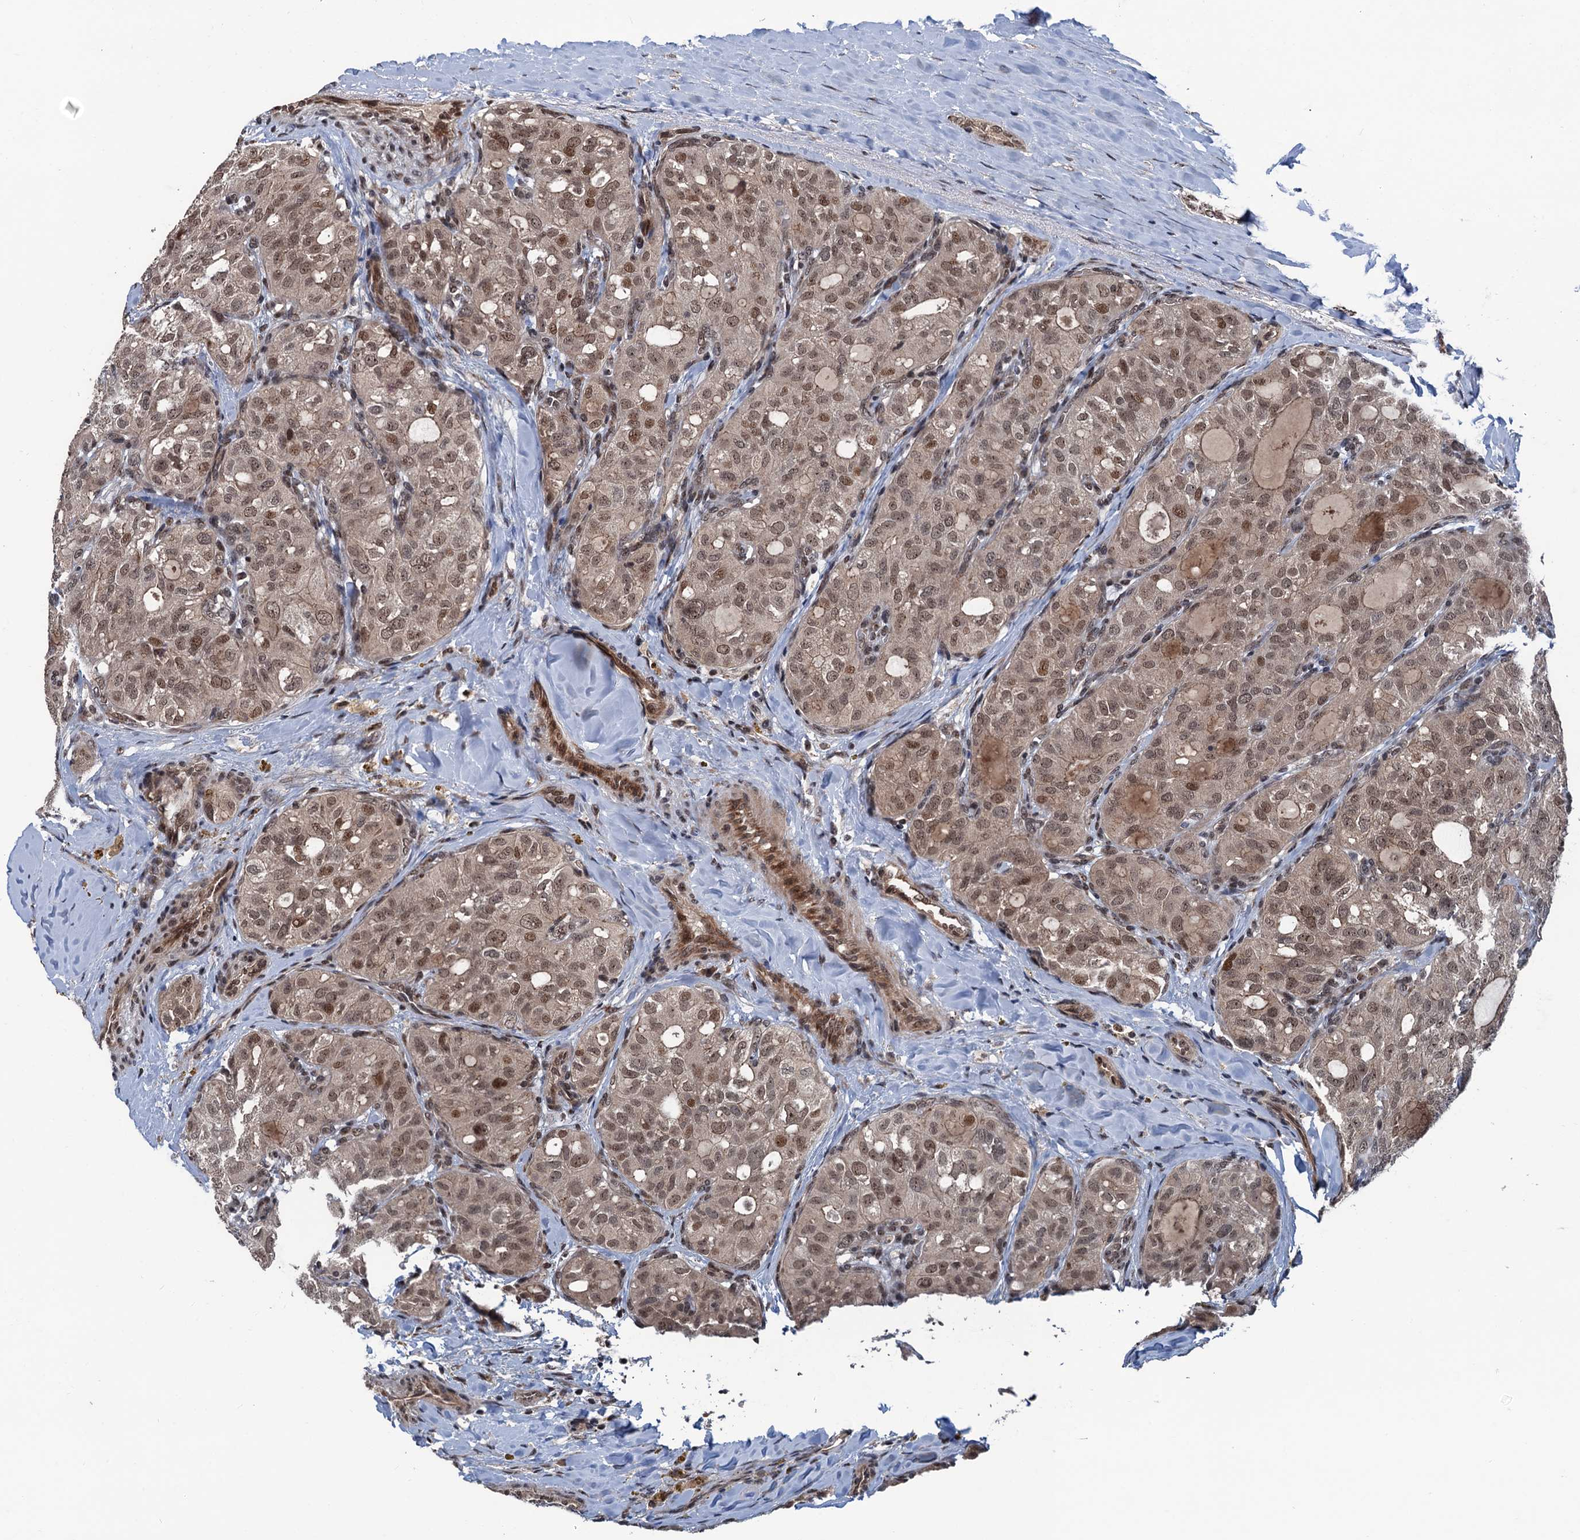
{"staining": {"intensity": "moderate", "quantity": ">75%", "location": "nuclear"}, "tissue": "thyroid cancer", "cell_type": "Tumor cells", "image_type": "cancer", "snomed": [{"axis": "morphology", "description": "Follicular adenoma carcinoma, NOS"}, {"axis": "topography", "description": "Thyroid gland"}], "caption": "Tumor cells show moderate nuclear positivity in approximately >75% of cells in thyroid cancer (follicular adenoma carcinoma).", "gene": "RASSF4", "patient": {"sex": "male", "age": 75}}